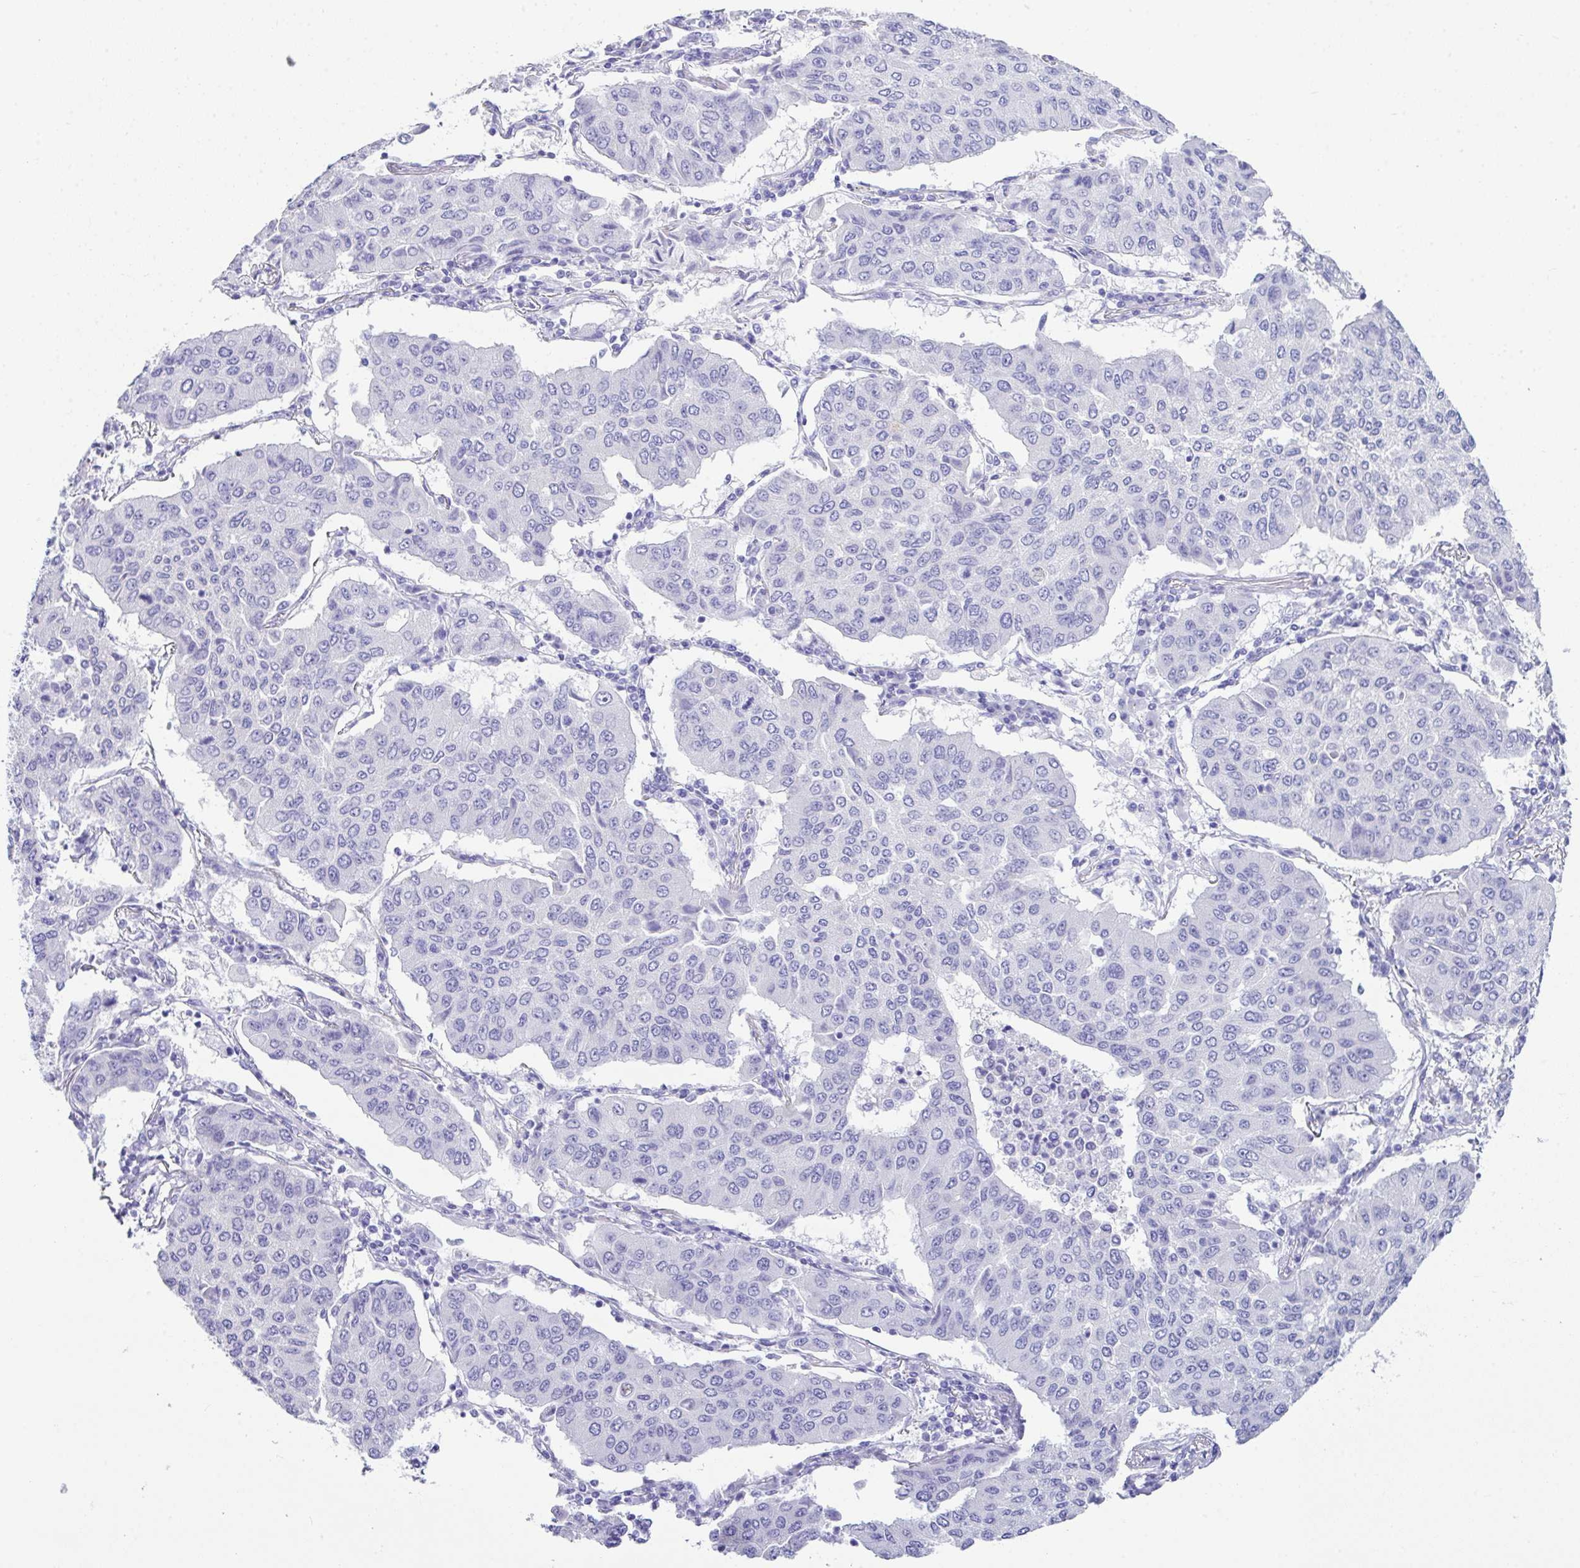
{"staining": {"intensity": "negative", "quantity": "none", "location": "none"}, "tissue": "lung cancer", "cell_type": "Tumor cells", "image_type": "cancer", "snomed": [{"axis": "morphology", "description": "Squamous cell carcinoma, NOS"}, {"axis": "topography", "description": "Lung"}], "caption": "There is no significant positivity in tumor cells of lung cancer.", "gene": "LGALS4", "patient": {"sex": "male", "age": 74}}